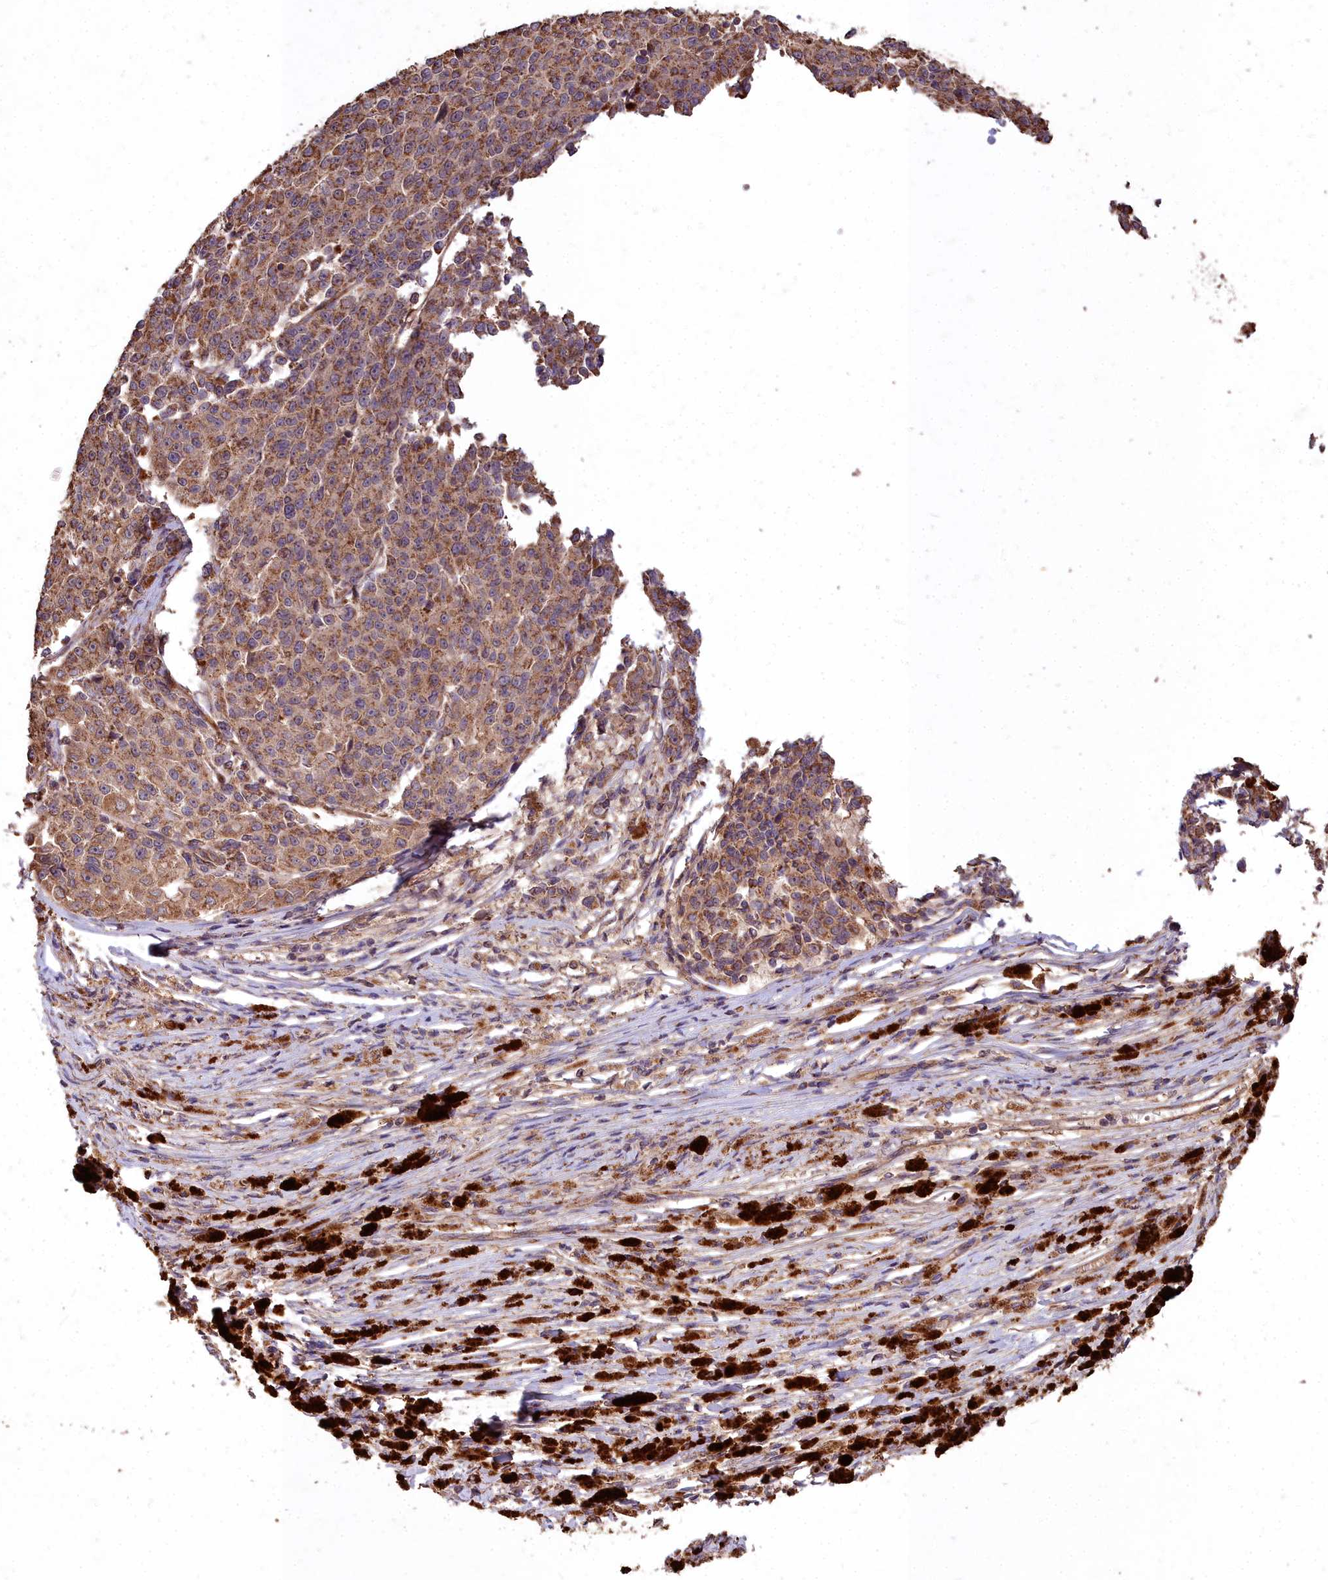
{"staining": {"intensity": "moderate", "quantity": ">75%", "location": "cytoplasmic/membranous"}, "tissue": "melanoma", "cell_type": "Tumor cells", "image_type": "cancer", "snomed": [{"axis": "morphology", "description": "Malignant melanoma, NOS"}, {"axis": "topography", "description": "Skin"}], "caption": "There is medium levels of moderate cytoplasmic/membranous positivity in tumor cells of malignant melanoma, as demonstrated by immunohistochemical staining (brown color).", "gene": "CEMIP2", "patient": {"sex": "female", "age": 52}}